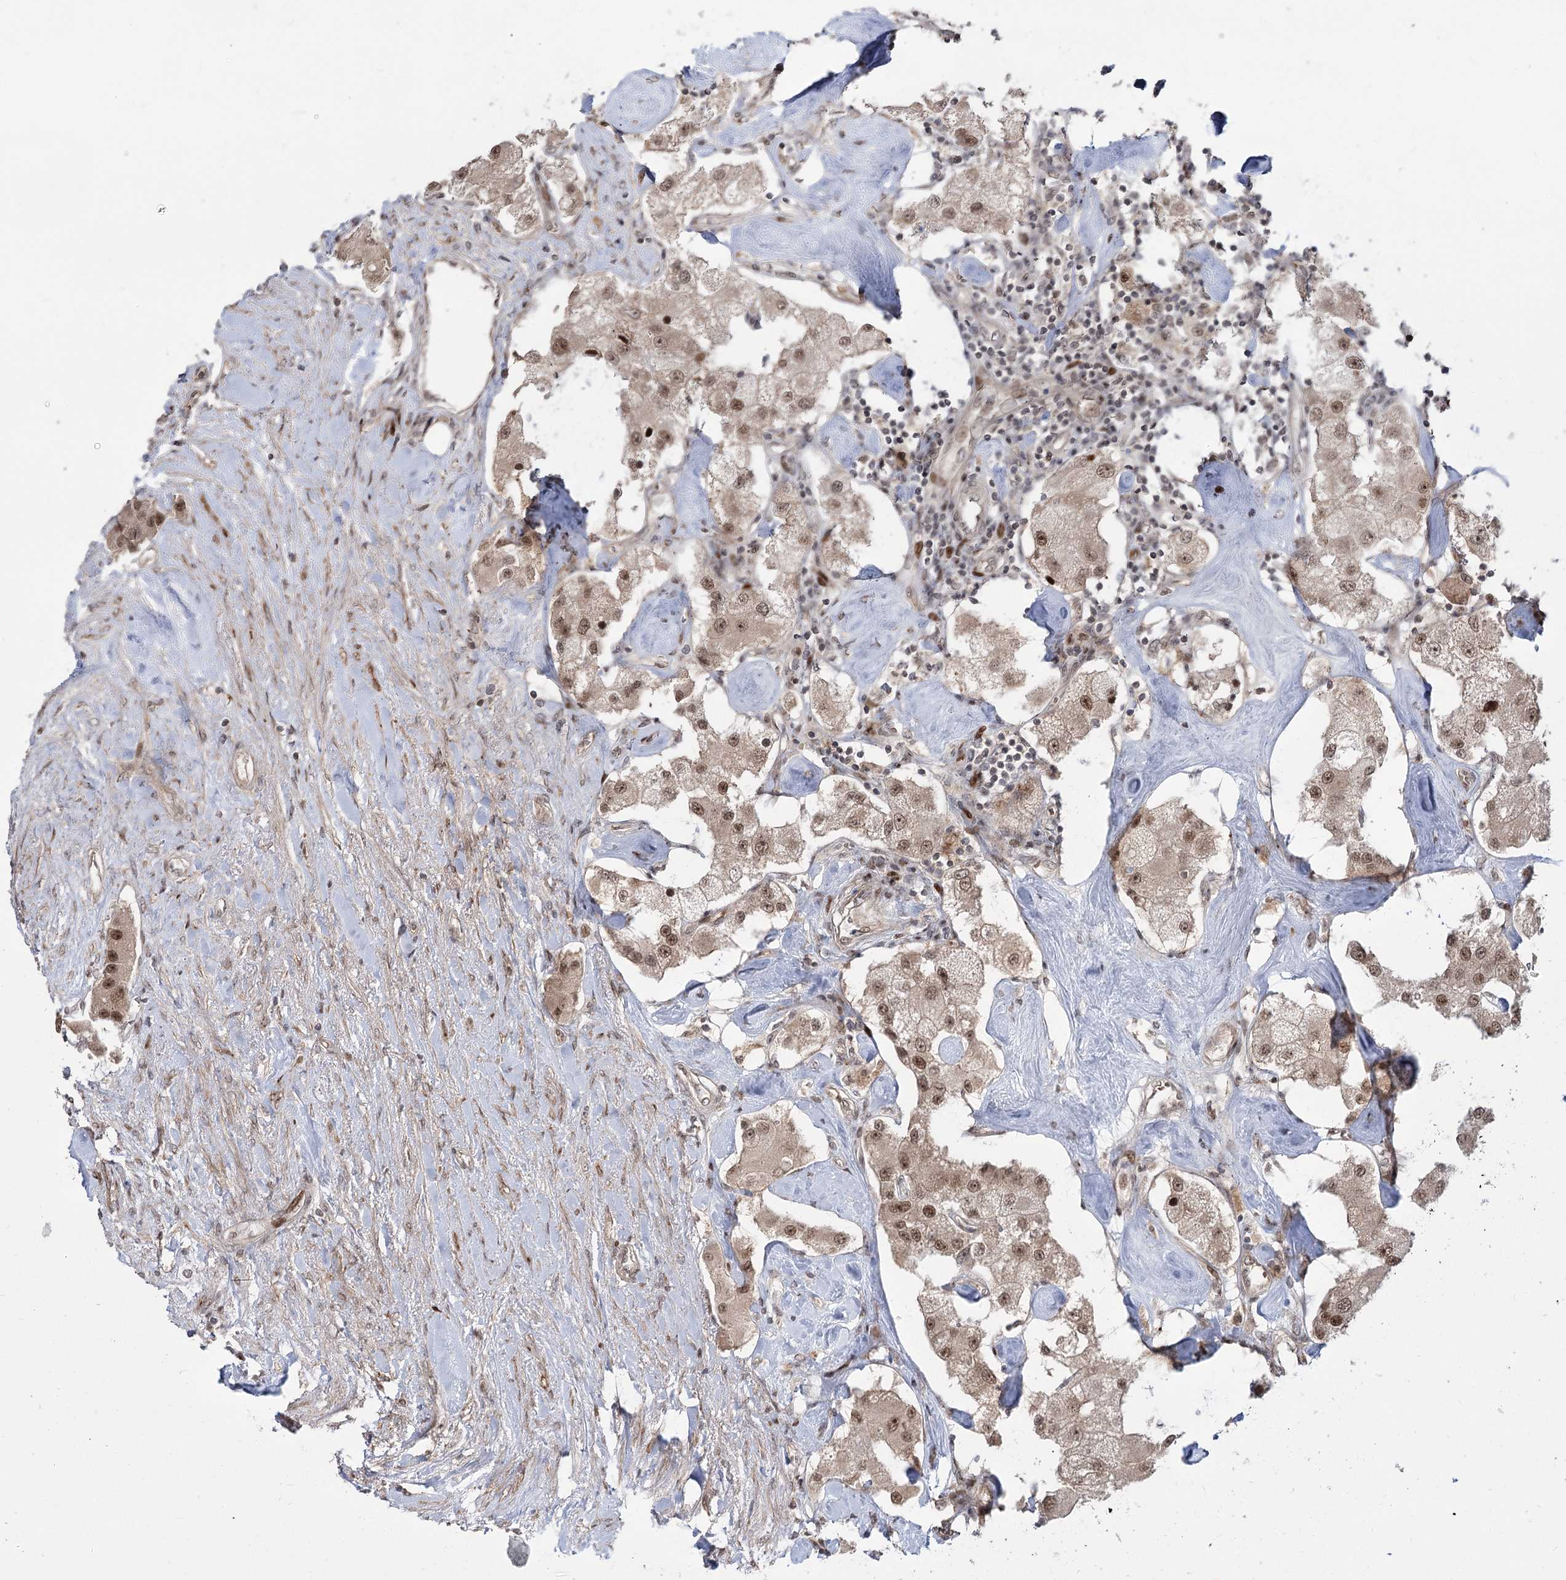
{"staining": {"intensity": "moderate", "quantity": ">75%", "location": "nuclear"}, "tissue": "carcinoid", "cell_type": "Tumor cells", "image_type": "cancer", "snomed": [{"axis": "morphology", "description": "Carcinoid, malignant, NOS"}, {"axis": "topography", "description": "Pancreas"}], "caption": "Tumor cells demonstrate moderate nuclear staining in approximately >75% of cells in carcinoid.", "gene": "HELQ", "patient": {"sex": "male", "age": 41}}